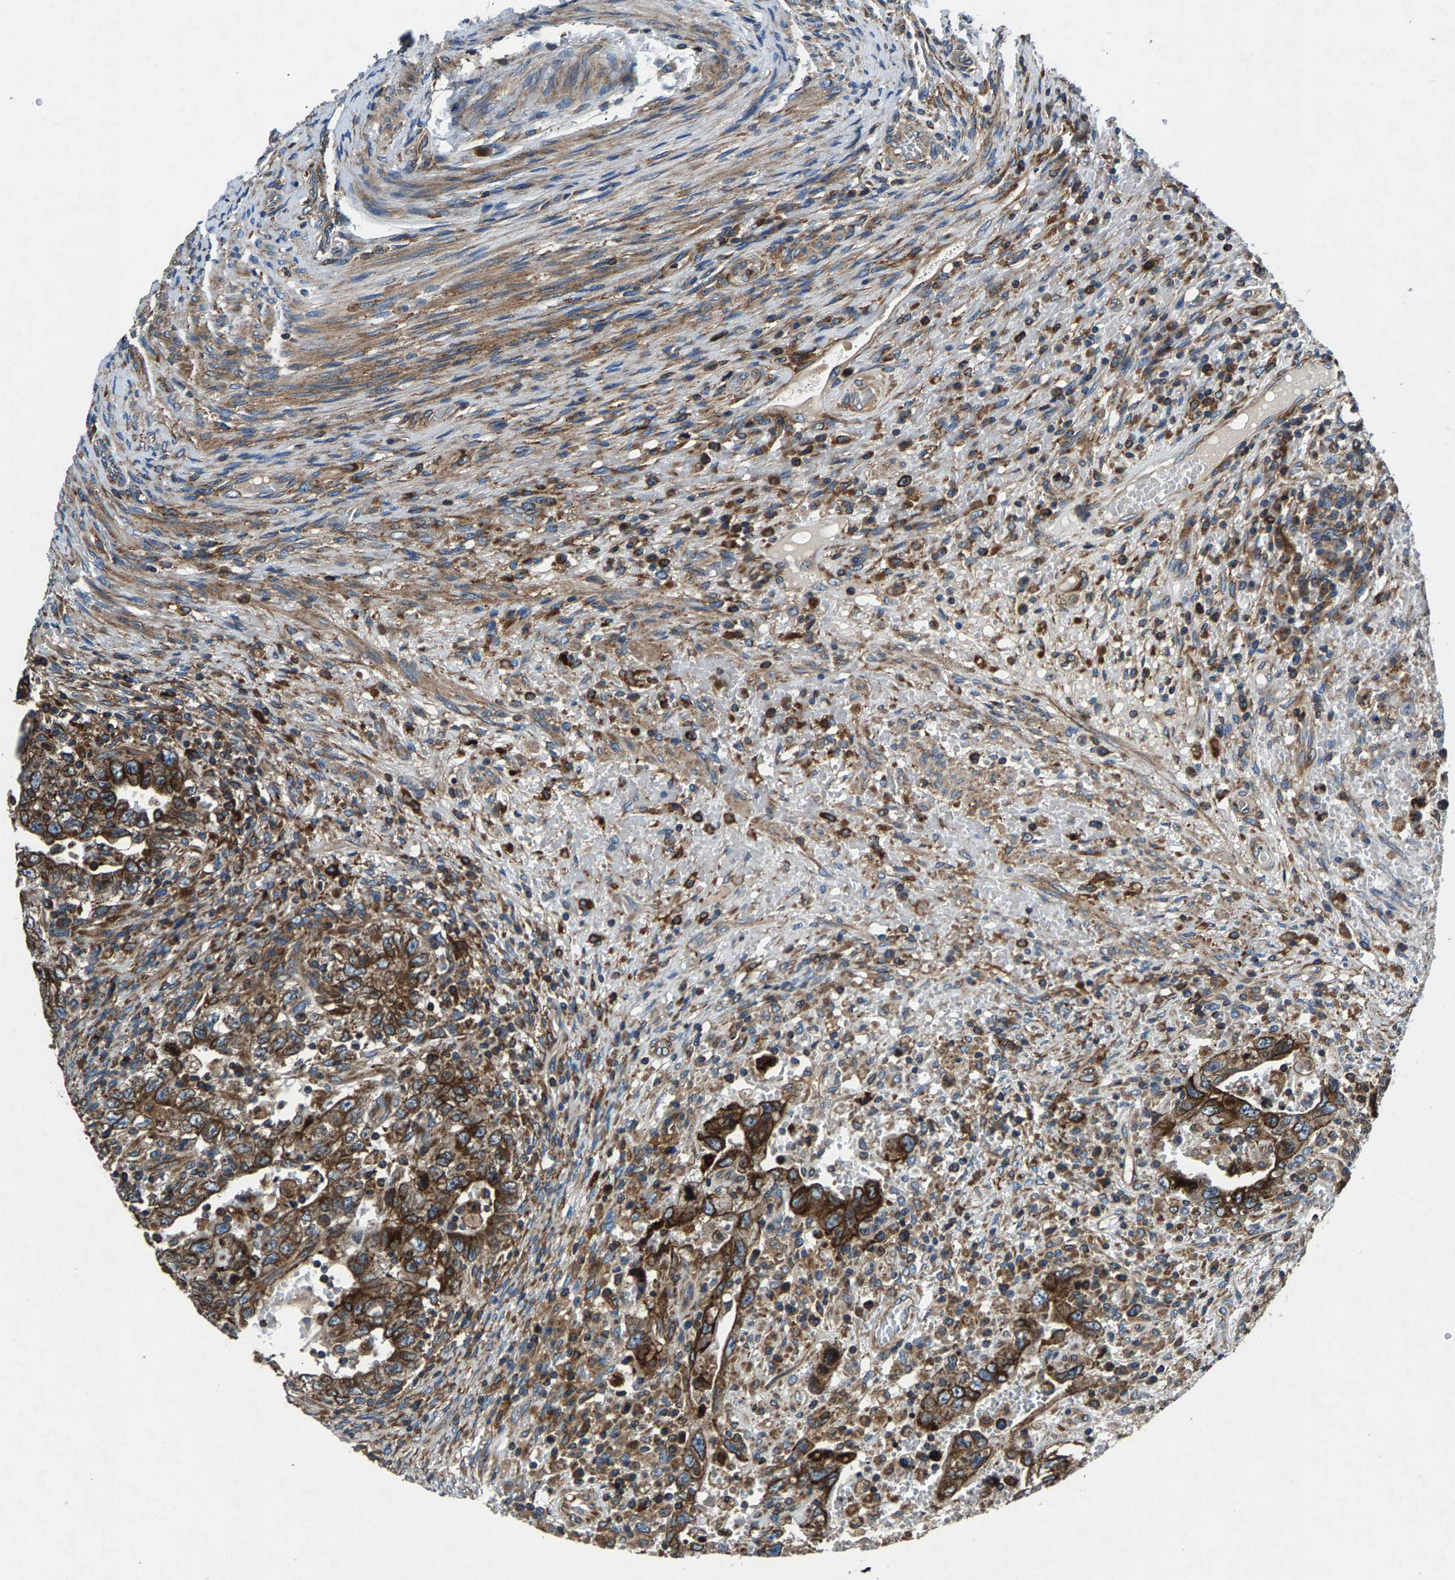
{"staining": {"intensity": "strong", "quantity": ">75%", "location": "cytoplasmic/membranous"}, "tissue": "testis cancer", "cell_type": "Tumor cells", "image_type": "cancer", "snomed": [{"axis": "morphology", "description": "Carcinoma, Embryonal, NOS"}, {"axis": "topography", "description": "Testis"}], "caption": "Immunohistochemistry (IHC) (DAB) staining of human testis embryonal carcinoma displays strong cytoplasmic/membranous protein expression in approximately >75% of tumor cells. The staining was performed using DAB, with brown indicating positive protein expression. Nuclei are stained blue with hematoxylin.", "gene": "LPCAT1", "patient": {"sex": "male", "age": 26}}